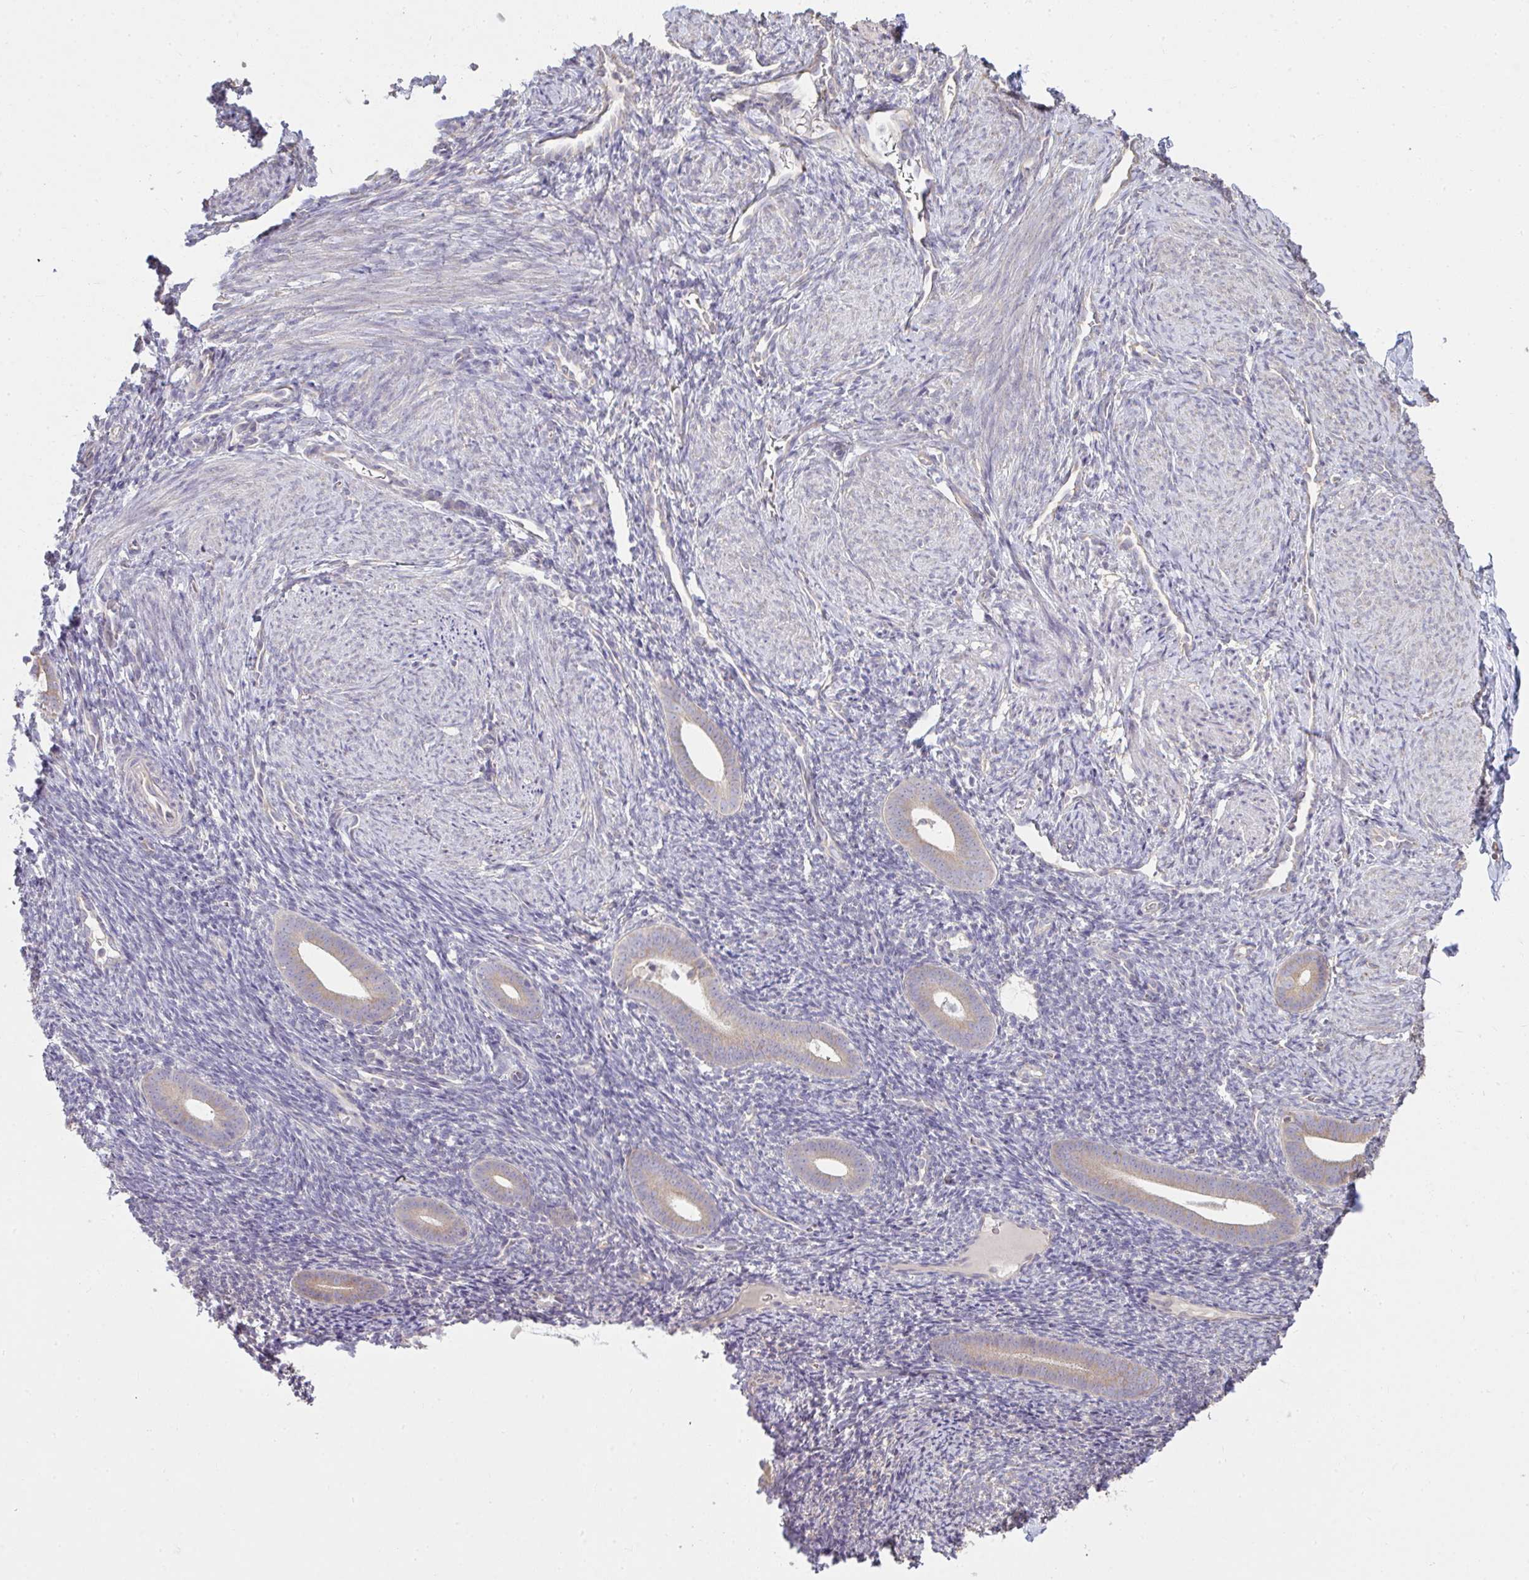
{"staining": {"intensity": "negative", "quantity": "none", "location": "none"}, "tissue": "endometrium", "cell_type": "Cells in endometrial stroma", "image_type": "normal", "snomed": [{"axis": "morphology", "description": "Normal tissue, NOS"}, {"axis": "topography", "description": "Endometrium"}], "caption": "IHC micrograph of benign endometrium: human endometrium stained with DAB (3,3'-diaminobenzidine) shows no significant protein positivity in cells in endometrial stroma.", "gene": "BRINP3", "patient": {"sex": "female", "age": 39}}